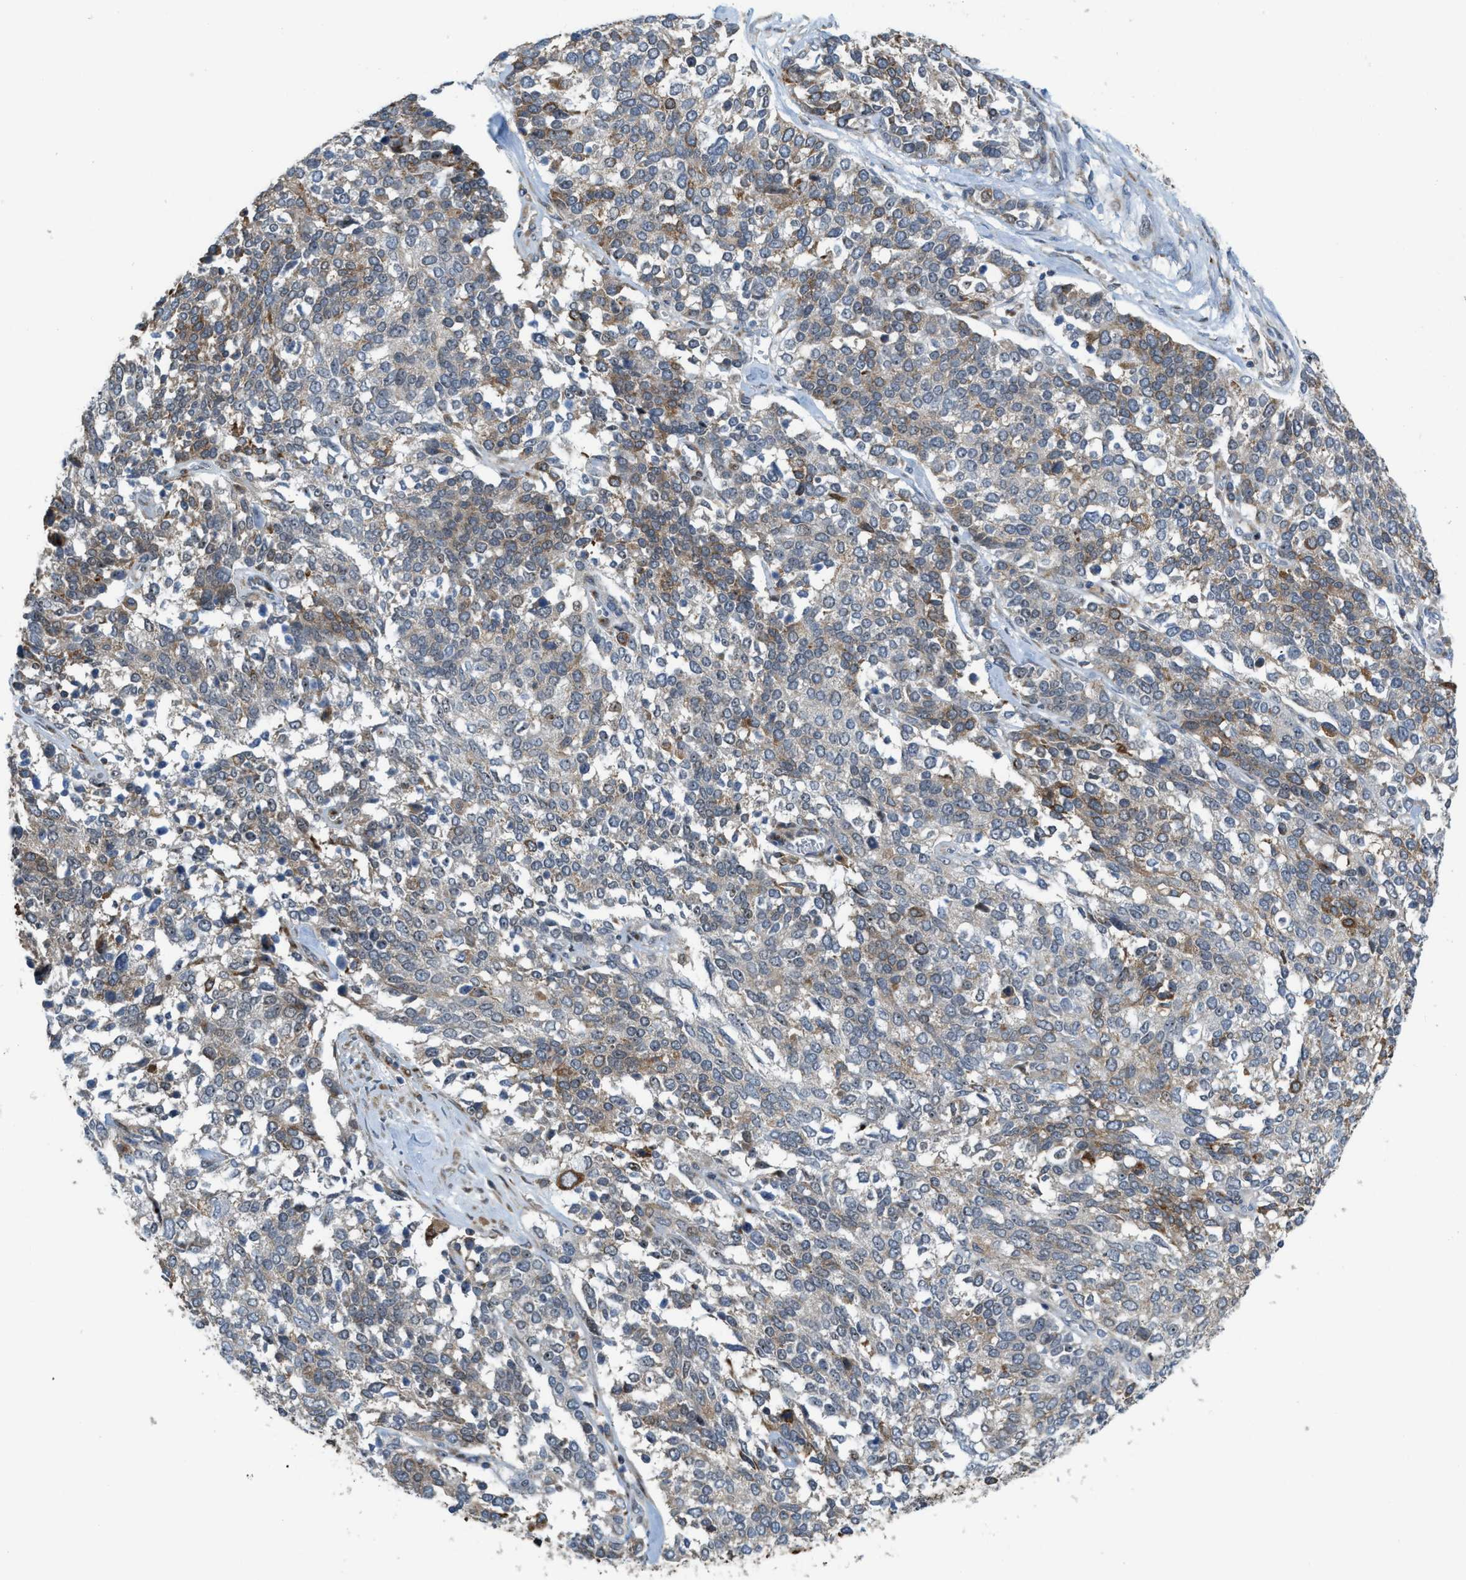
{"staining": {"intensity": "moderate", "quantity": "<25%", "location": "cytoplasmic/membranous"}, "tissue": "ovarian cancer", "cell_type": "Tumor cells", "image_type": "cancer", "snomed": [{"axis": "morphology", "description": "Cystadenocarcinoma, serous, NOS"}, {"axis": "topography", "description": "Ovary"}], "caption": "Tumor cells display moderate cytoplasmic/membranous positivity in about <25% of cells in ovarian serous cystadenocarcinoma.", "gene": "DIPK1A", "patient": {"sex": "female", "age": 44}}